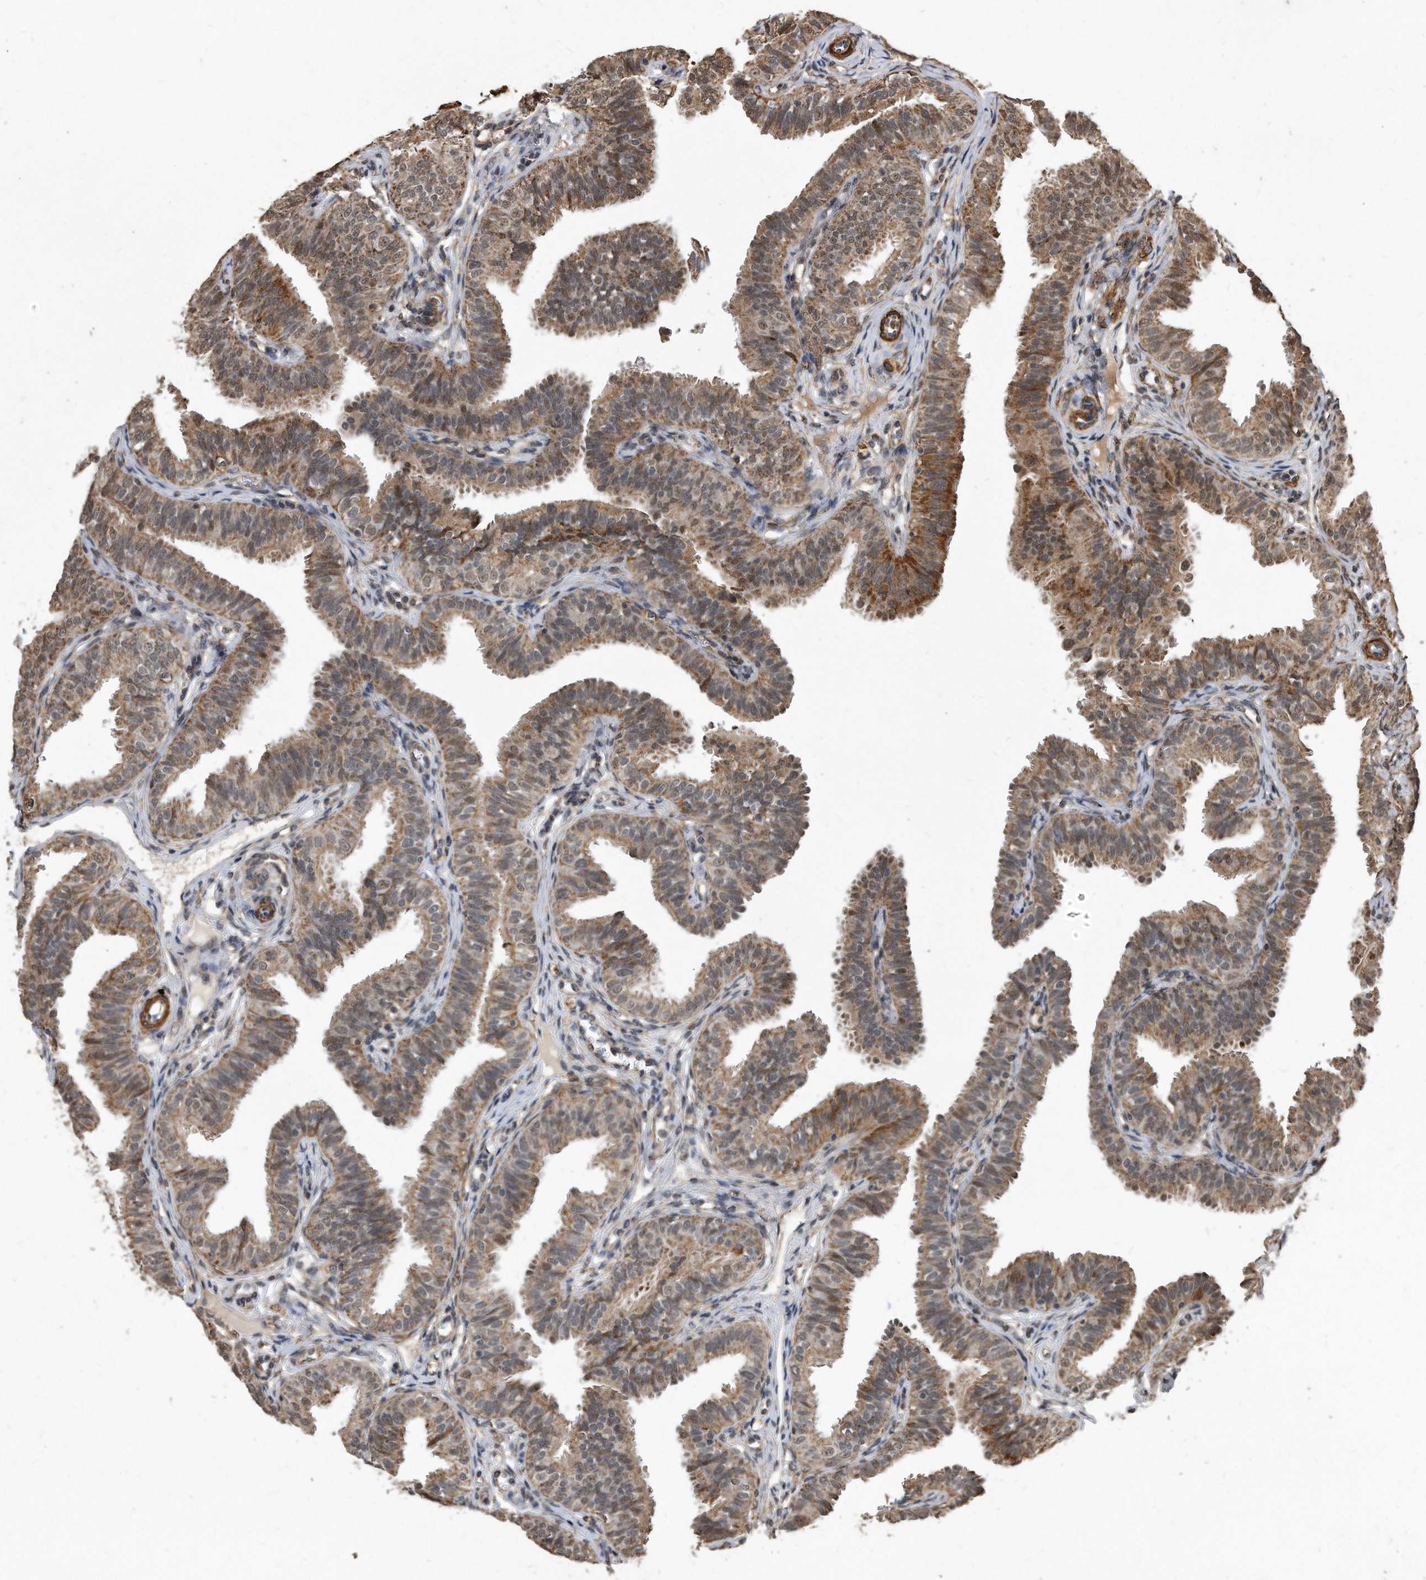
{"staining": {"intensity": "moderate", "quantity": ">75%", "location": "cytoplasmic/membranous"}, "tissue": "fallopian tube", "cell_type": "Glandular cells", "image_type": "normal", "snomed": [{"axis": "morphology", "description": "Normal tissue, NOS"}, {"axis": "topography", "description": "Fallopian tube"}], "caption": "Immunohistochemical staining of normal fallopian tube demonstrates moderate cytoplasmic/membranous protein positivity in about >75% of glandular cells.", "gene": "DUSP22", "patient": {"sex": "female", "age": 35}}